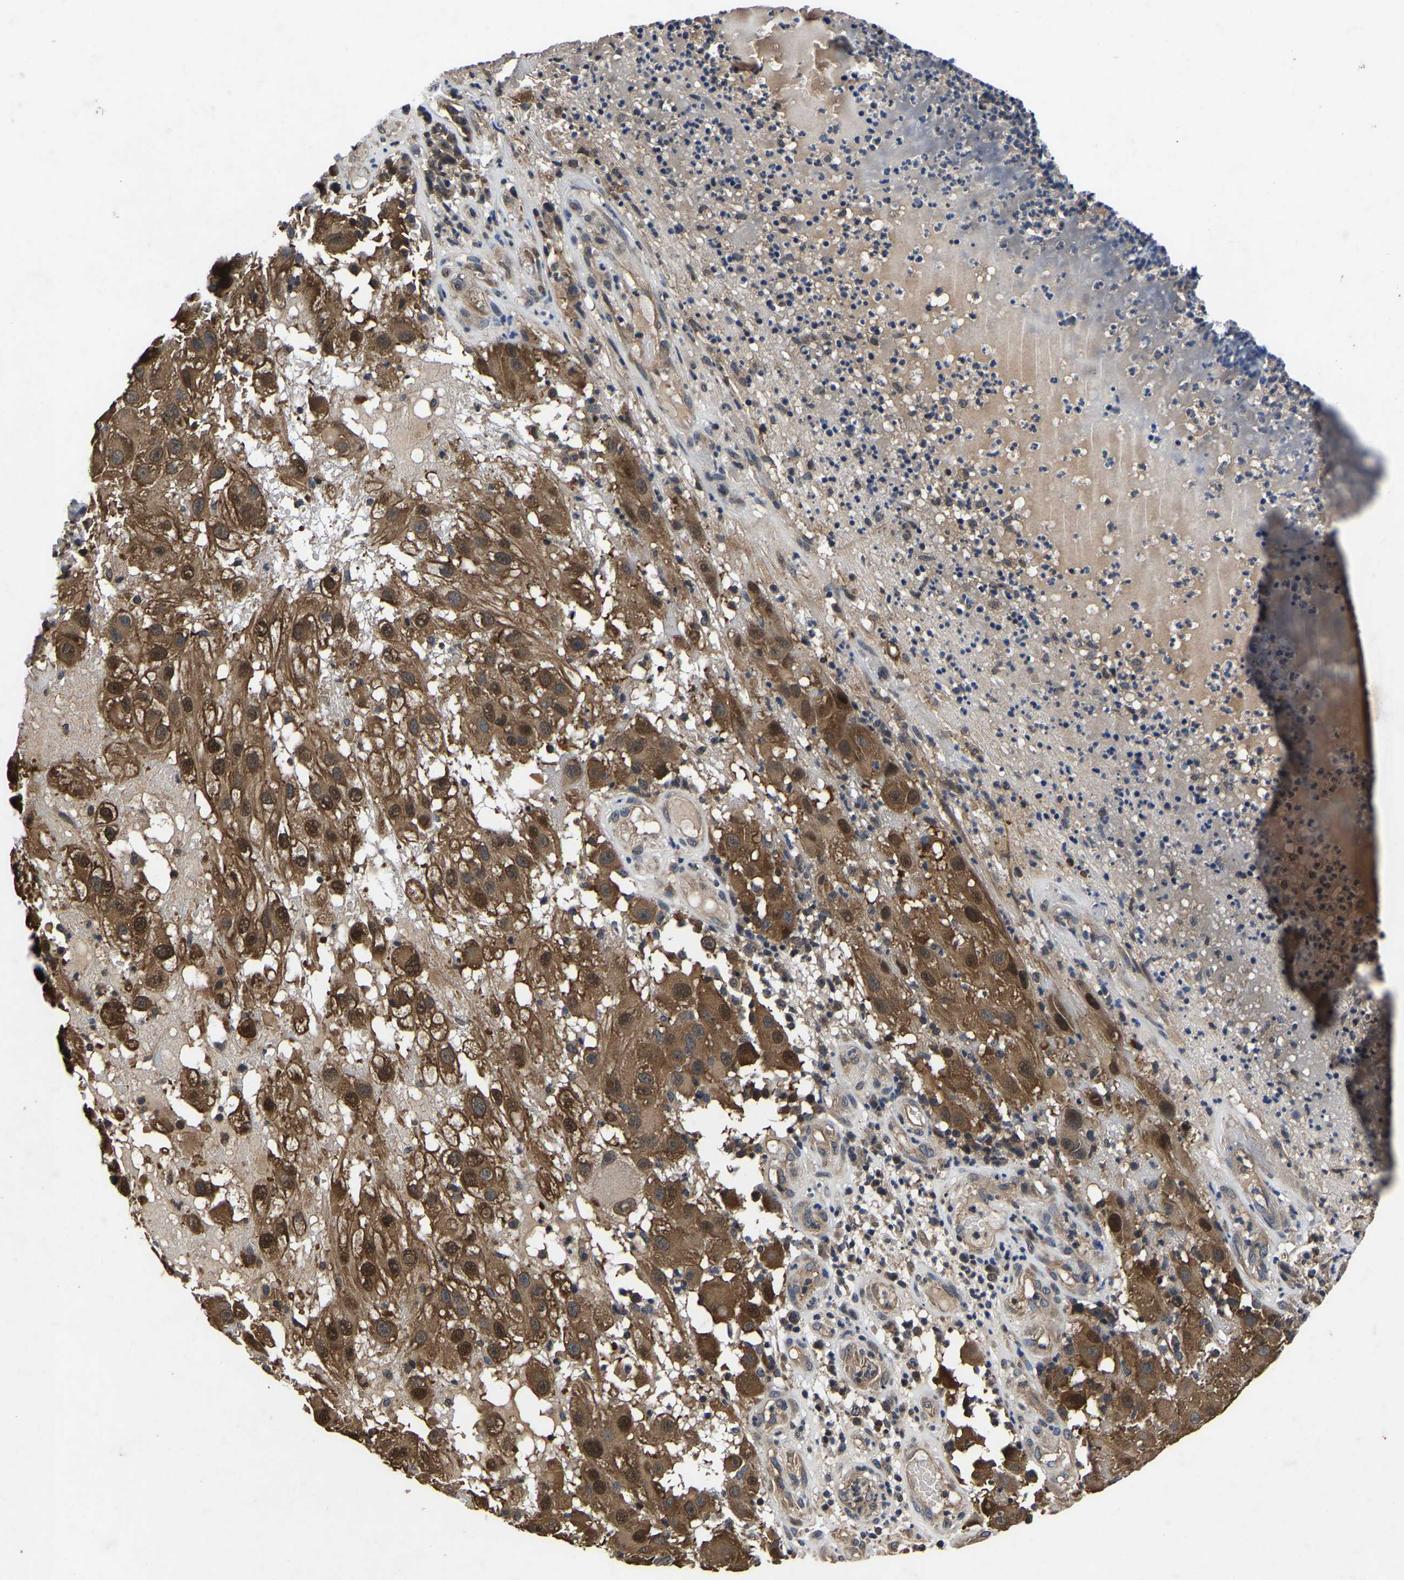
{"staining": {"intensity": "moderate", "quantity": ">75%", "location": "cytoplasmic/membranous,nuclear"}, "tissue": "melanoma", "cell_type": "Tumor cells", "image_type": "cancer", "snomed": [{"axis": "morphology", "description": "Malignant melanoma, NOS"}, {"axis": "topography", "description": "Skin"}], "caption": "Protein positivity by immunohistochemistry (IHC) demonstrates moderate cytoplasmic/membranous and nuclear expression in about >75% of tumor cells in malignant melanoma.", "gene": "FGD5", "patient": {"sex": "female", "age": 81}}